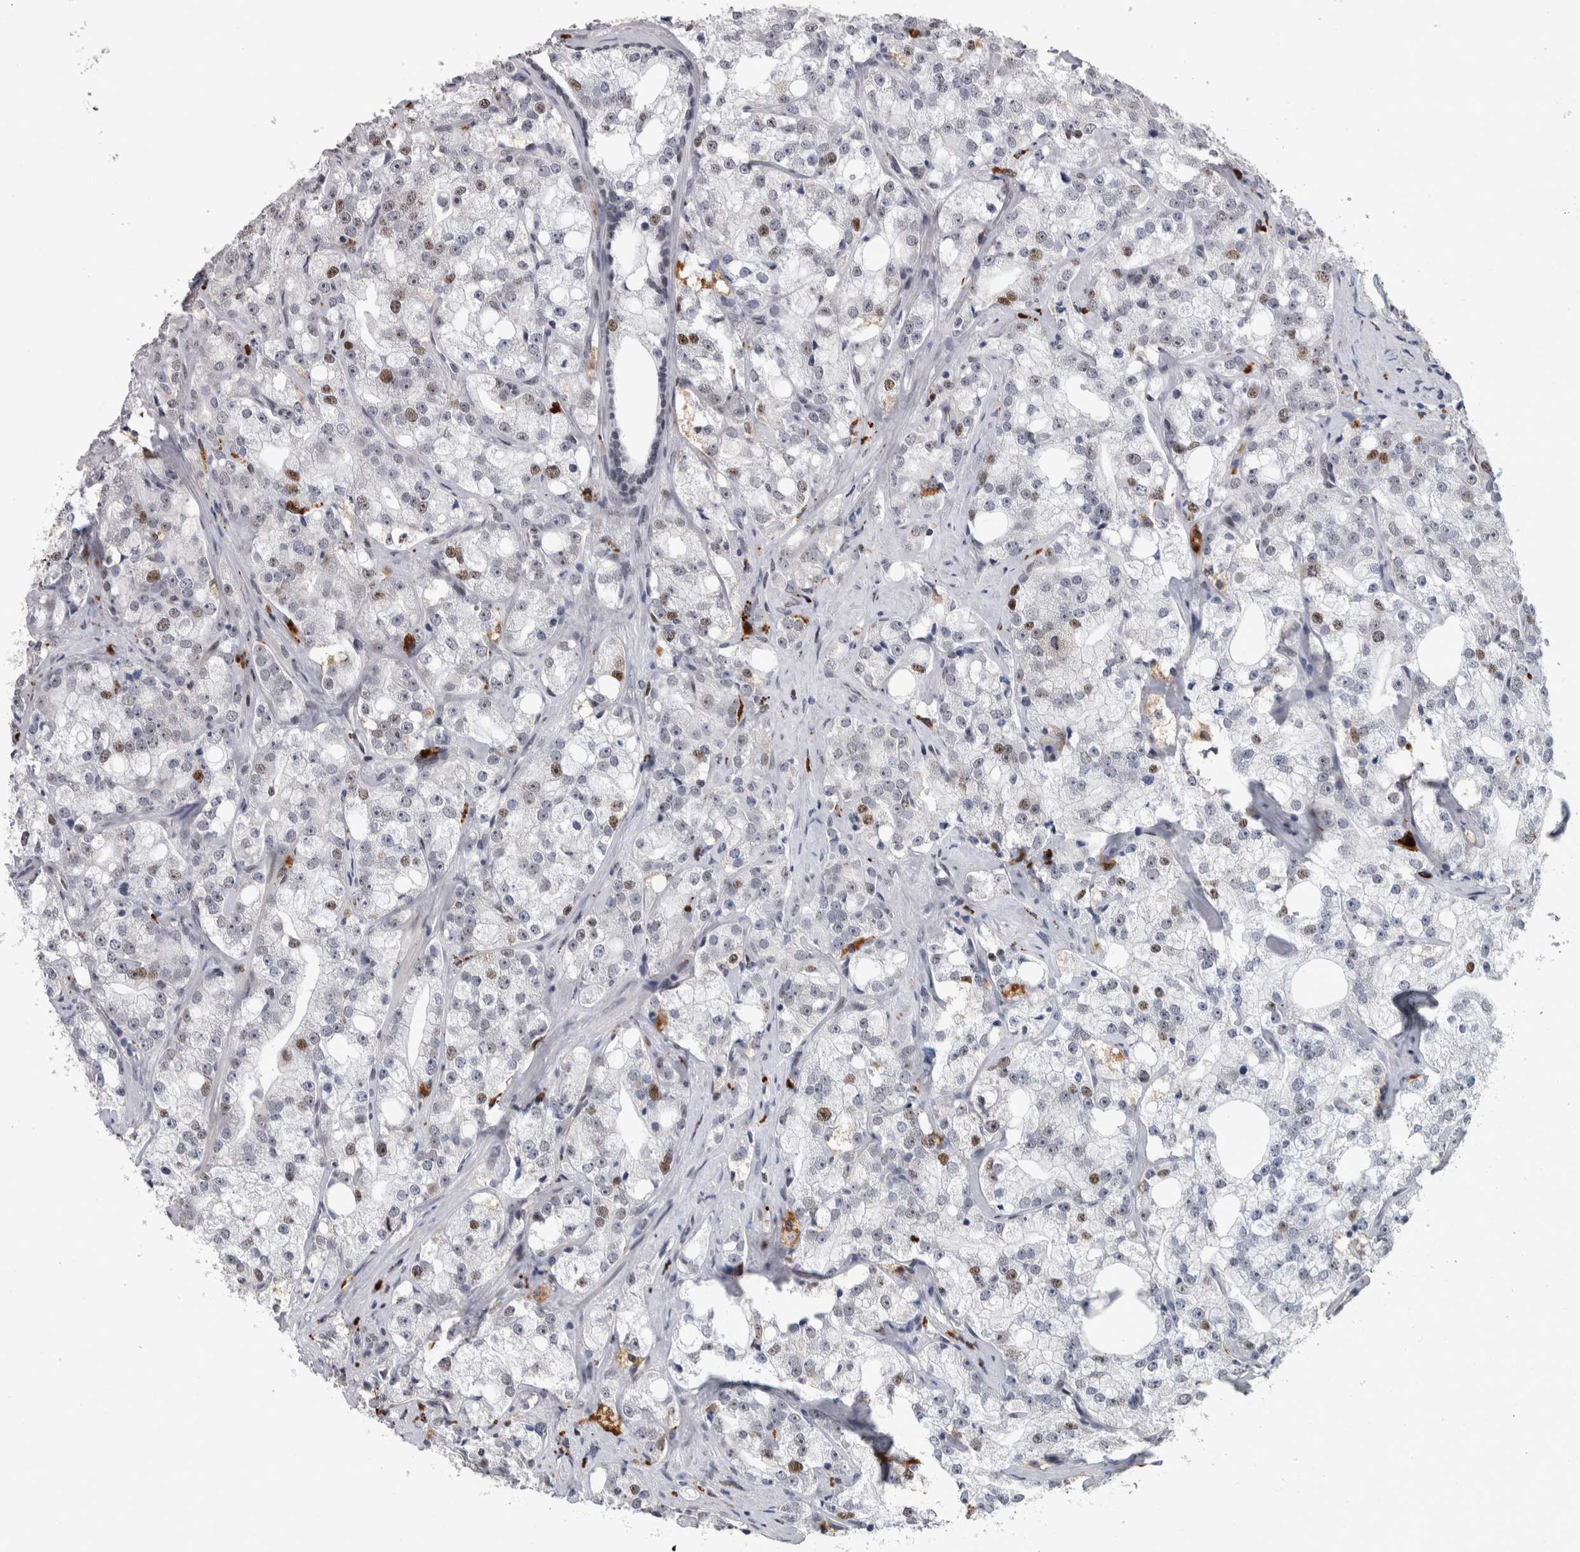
{"staining": {"intensity": "moderate", "quantity": "<25%", "location": "nuclear"}, "tissue": "prostate cancer", "cell_type": "Tumor cells", "image_type": "cancer", "snomed": [{"axis": "morphology", "description": "Adenocarcinoma, High grade"}, {"axis": "topography", "description": "Prostate"}], "caption": "Human prostate cancer stained with a protein marker exhibits moderate staining in tumor cells.", "gene": "POLD2", "patient": {"sex": "male", "age": 64}}